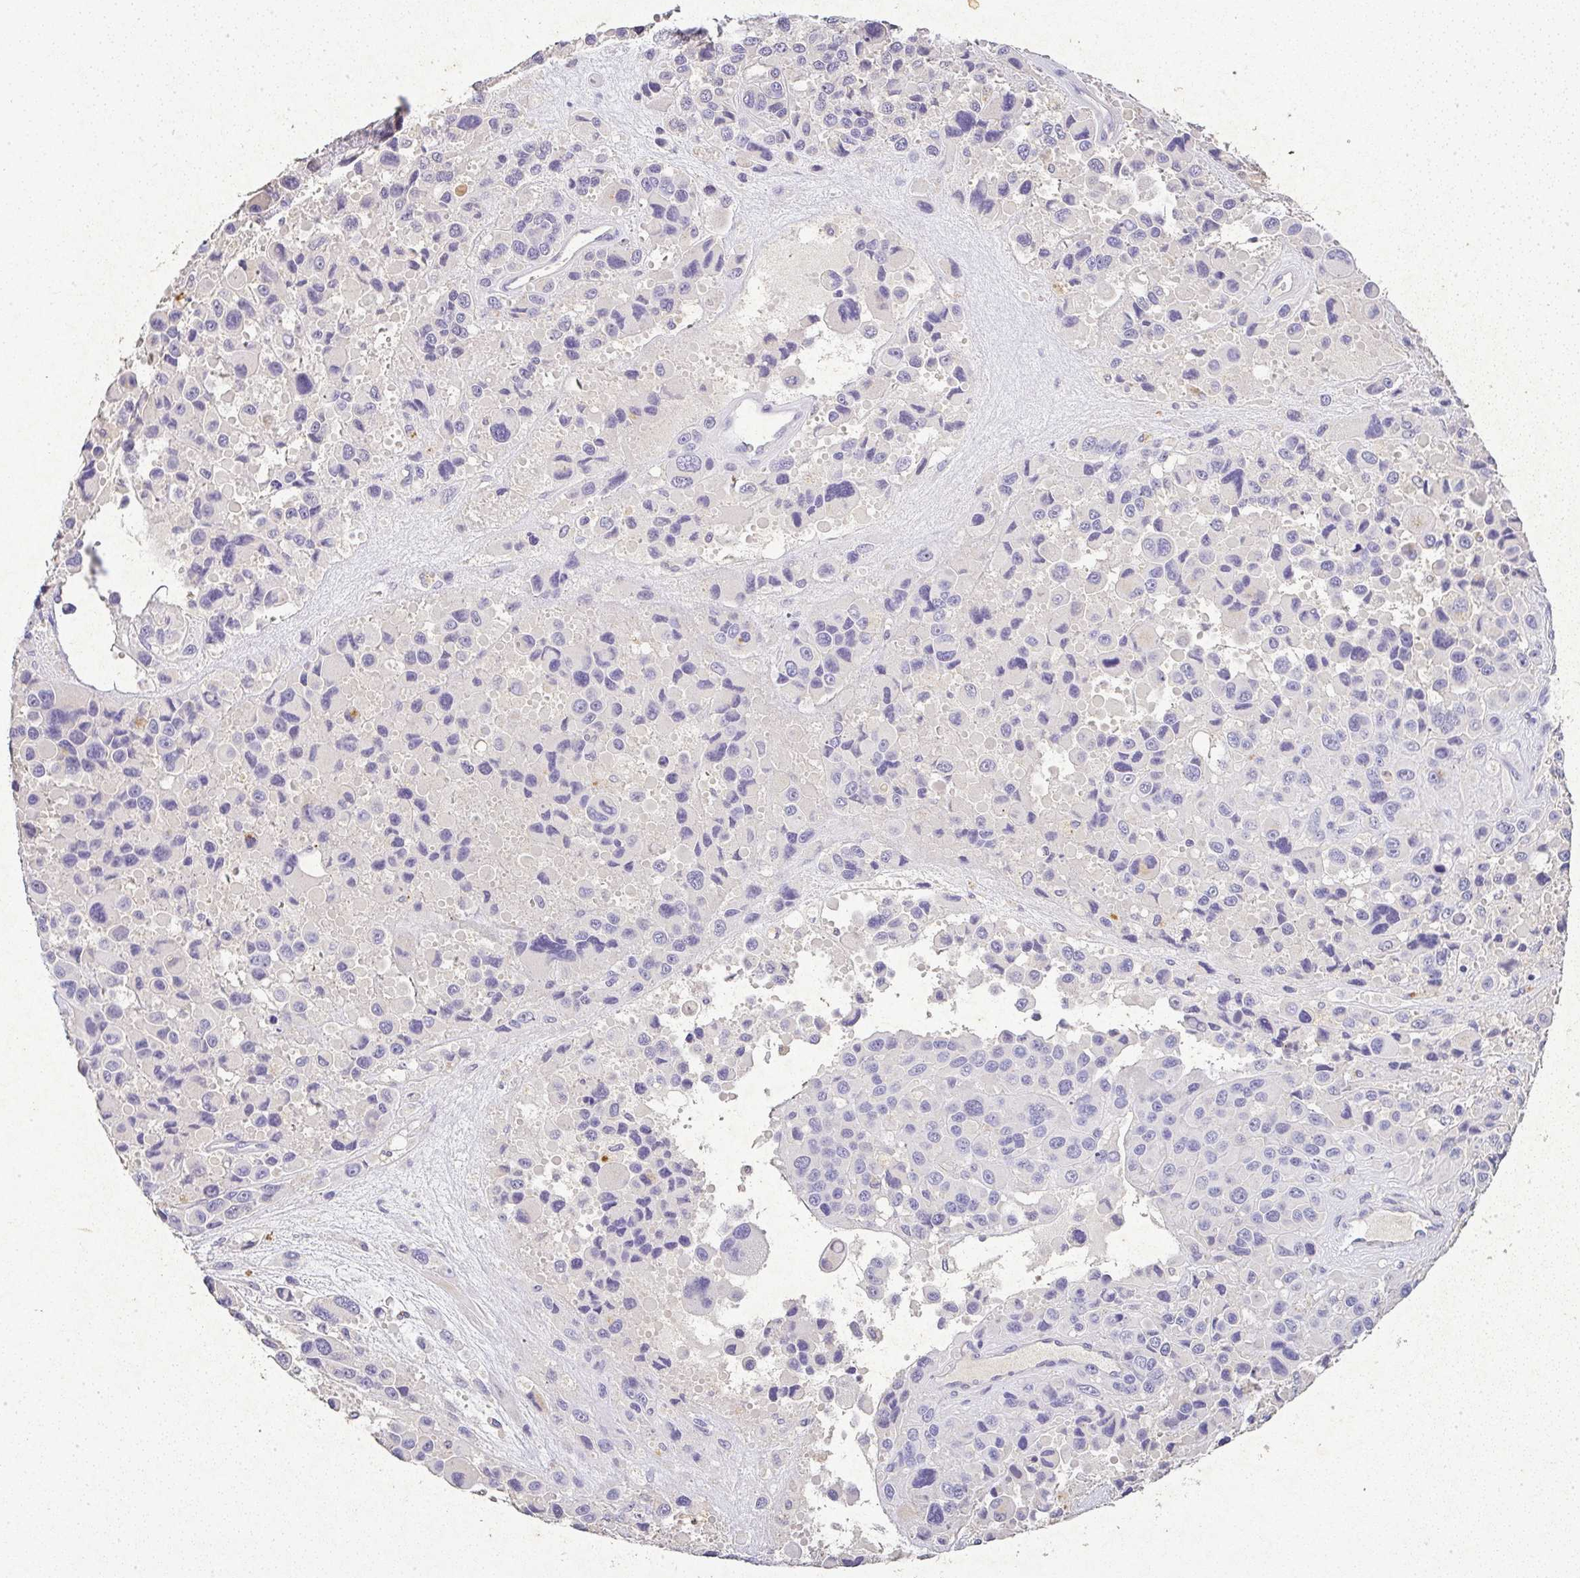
{"staining": {"intensity": "negative", "quantity": "none", "location": "none"}, "tissue": "melanoma", "cell_type": "Tumor cells", "image_type": "cancer", "snomed": [{"axis": "morphology", "description": "Malignant melanoma, Metastatic site"}, {"axis": "topography", "description": "Lymph node"}], "caption": "Micrograph shows no significant protein positivity in tumor cells of malignant melanoma (metastatic site). (DAB IHC visualized using brightfield microscopy, high magnification).", "gene": "RPS2", "patient": {"sex": "female", "age": 65}}